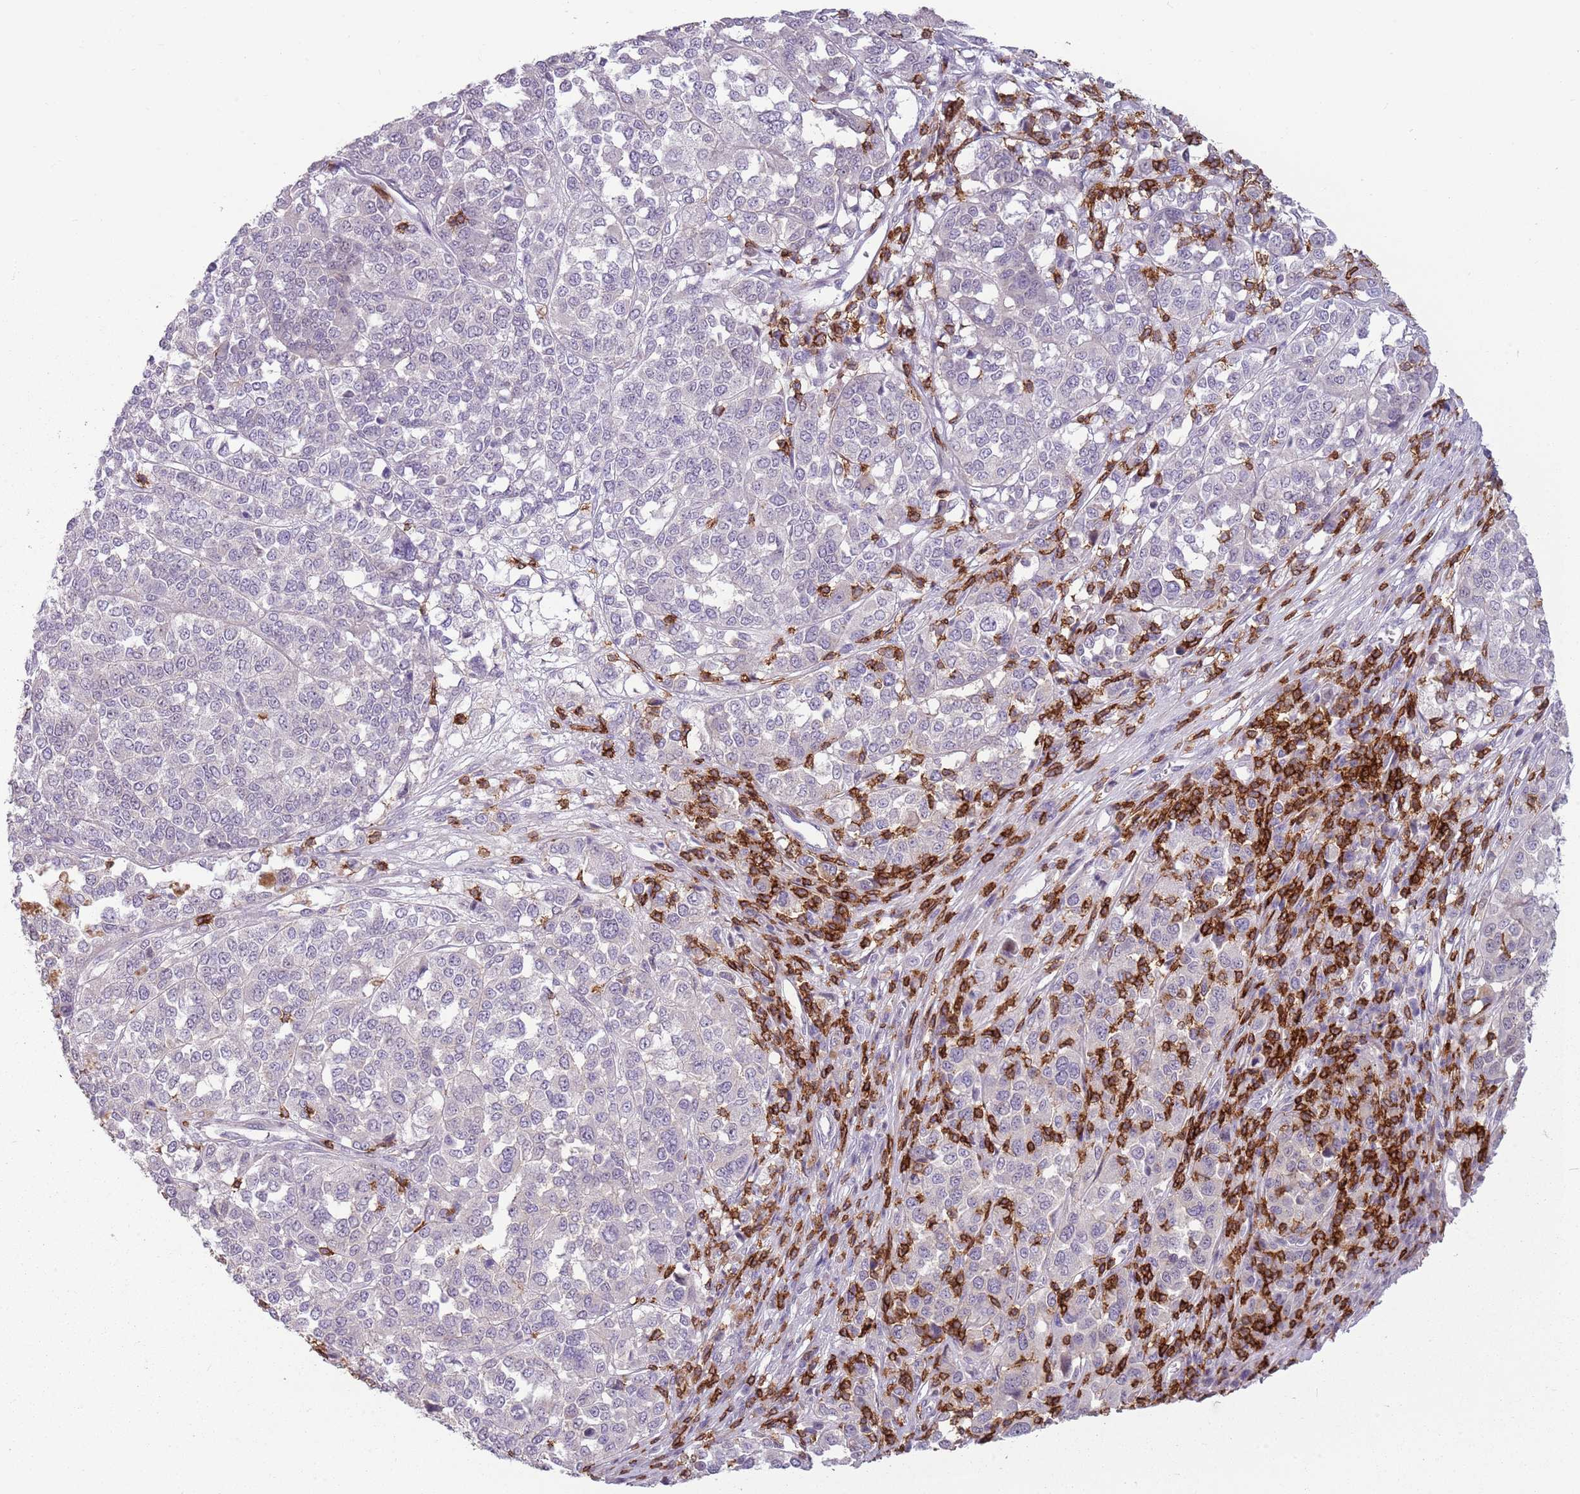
{"staining": {"intensity": "negative", "quantity": "none", "location": "none"}, "tissue": "melanoma", "cell_type": "Tumor cells", "image_type": "cancer", "snomed": [{"axis": "morphology", "description": "Malignant melanoma, Metastatic site"}, {"axis": "topography", "description": "Lymph node"}], "caption": "Tumor cells are negative for protein expression in human malignant melanoma (metastatic site).", "gene": "ZNF583", "patient": {"sex": "male", "age": 44}}